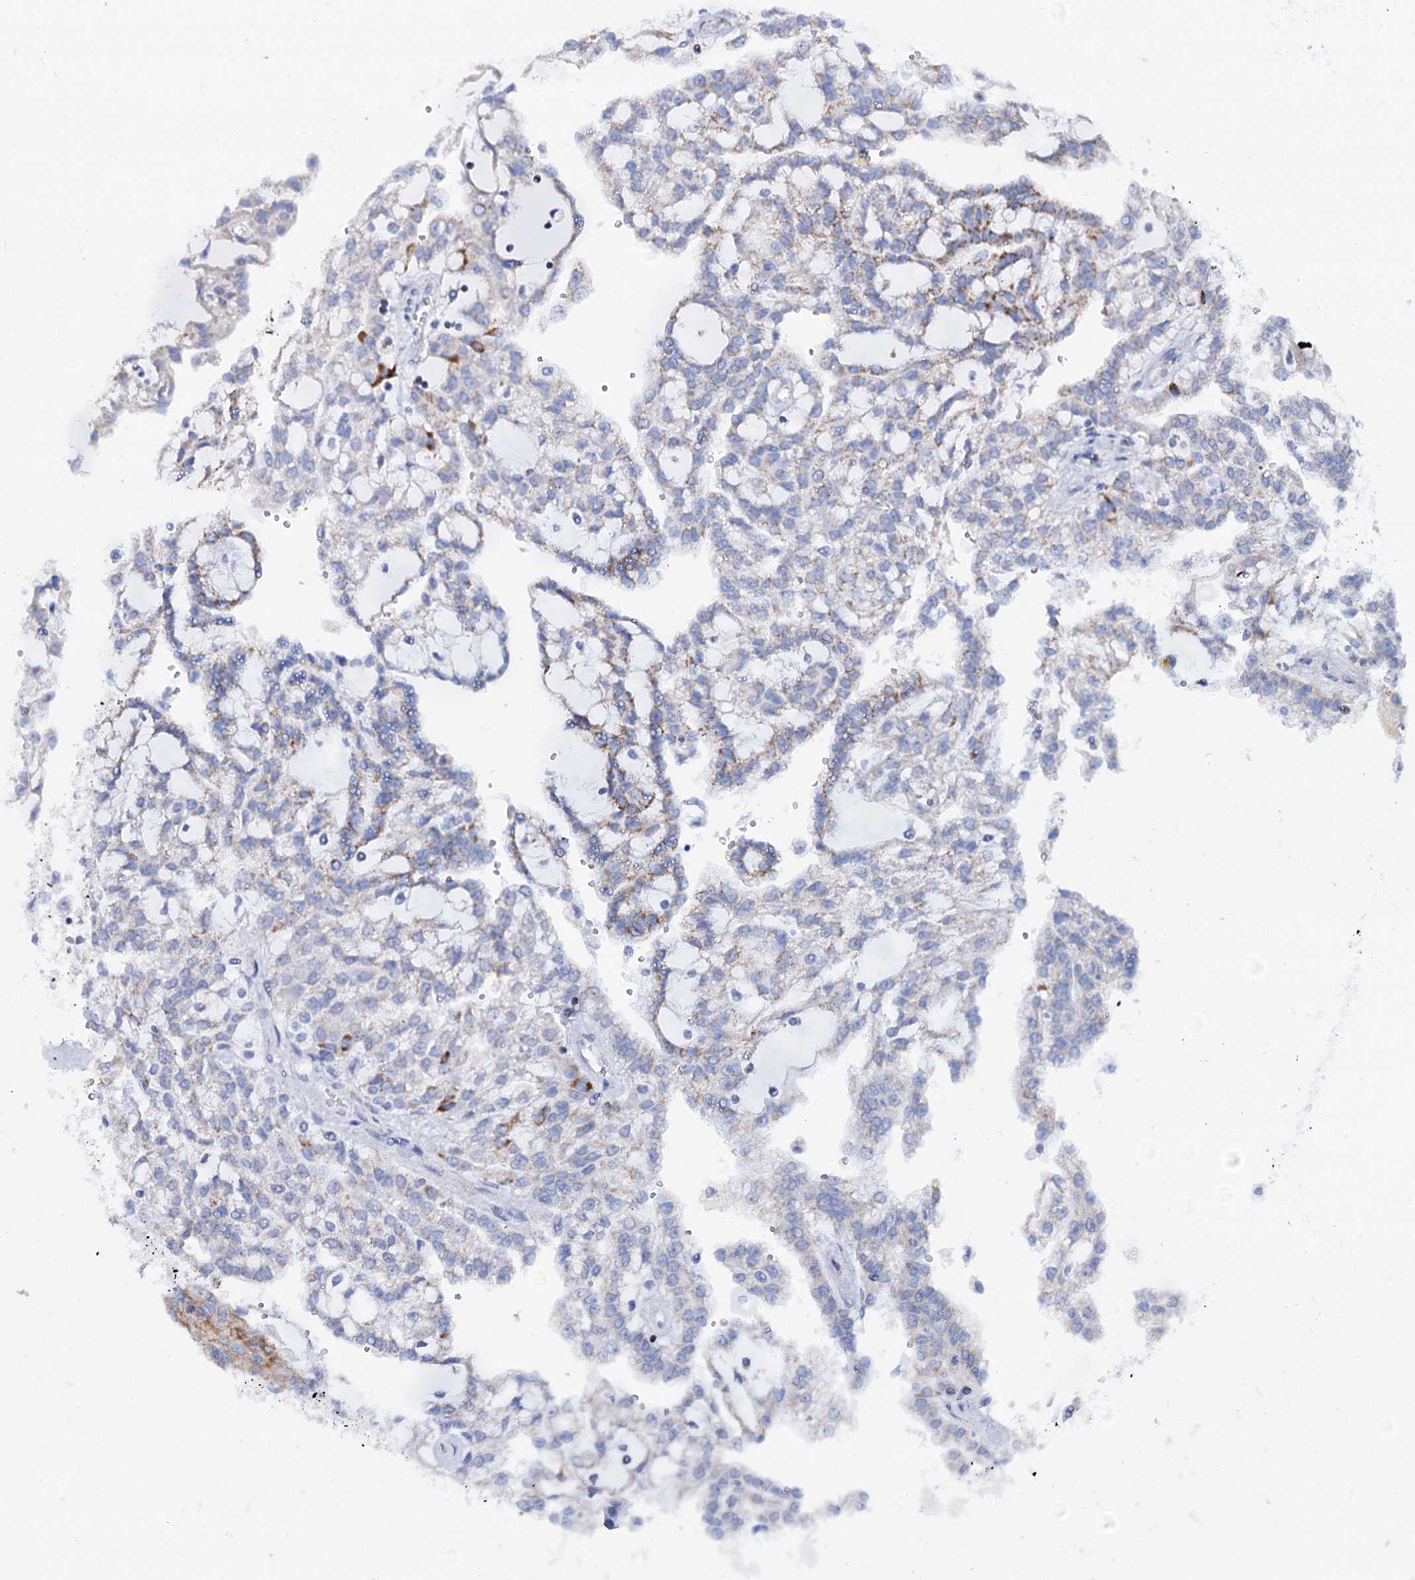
{"staining": {"intensity": "moderate", "quantity": "<25%", "location": "cytoplasmic/membranous"}, "tissue": "renal cancer", "cell_type": "Tumor cells", "image_type": "cancer", "snomed": [{"axis": "morphology", "description": "Adenocarcinoma, NOS"}, {"axis": "topography", "description": "Kidney"}], "caption": "An image of human renal cancer (adenocarcinoma) stained for a protein shows moderate cytoplasmic/membranous brown staining in tumor cells.", "gene": "UBASH3B", "patient": {"sex": "male", "age": 63}}